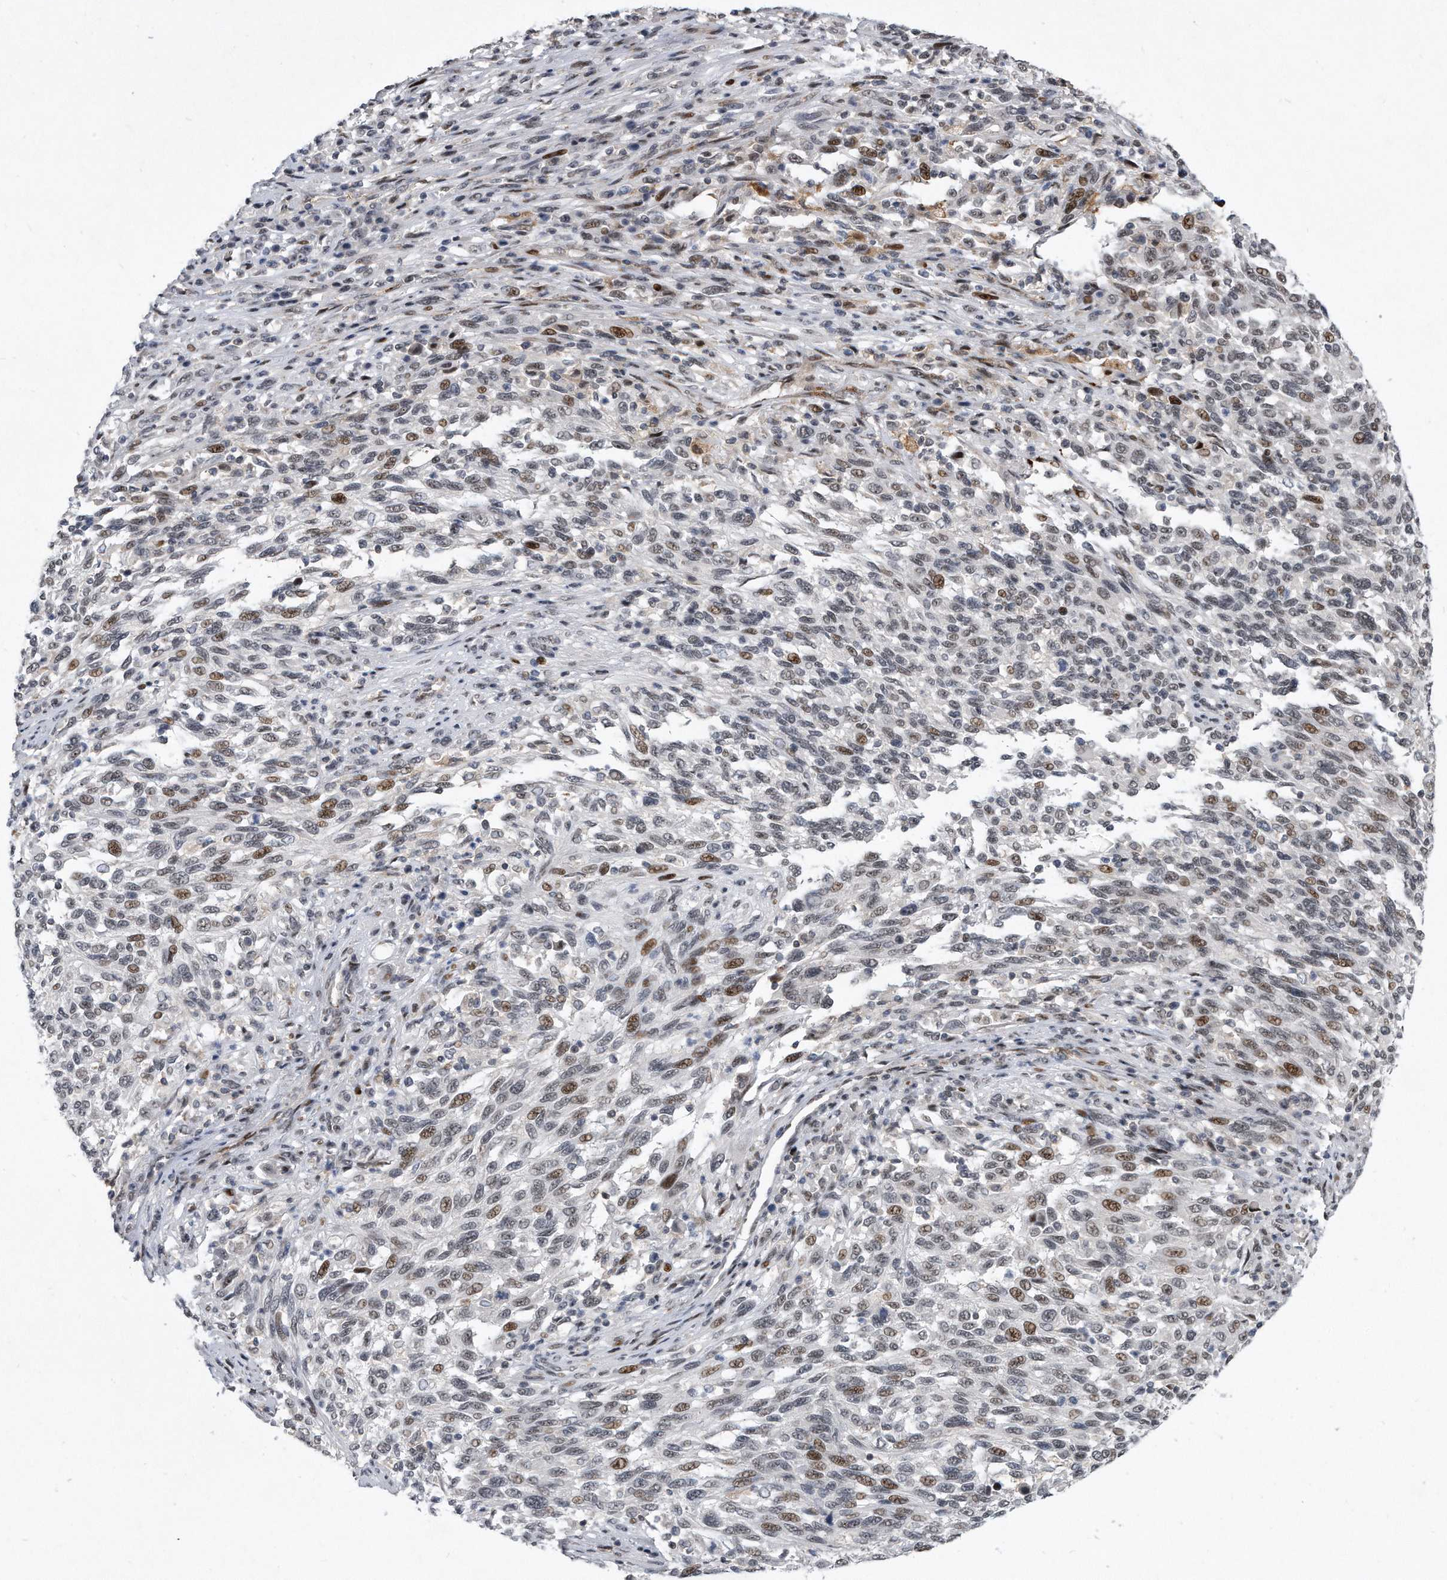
{"staining": {"intensity": "moderate", "quantity": "25%-75%", "location": "nuclear"}, "tissue": "melanoma", "cell_type": "Tumor cells", "image_type": "cancer", "snomed": [{"axis": "morphology", "description": "Malignant melanoma, Metastatic site"}, {"axis": "topography", "description": "Lymph node"}], "caption": "The immunohistochemical stain shows moderate nuclear expression in tumor cells of malignant melanoma (metastatic site) tissue.", "gene": "PGBD2", "patient": {"sex": "male", "age": 61}}